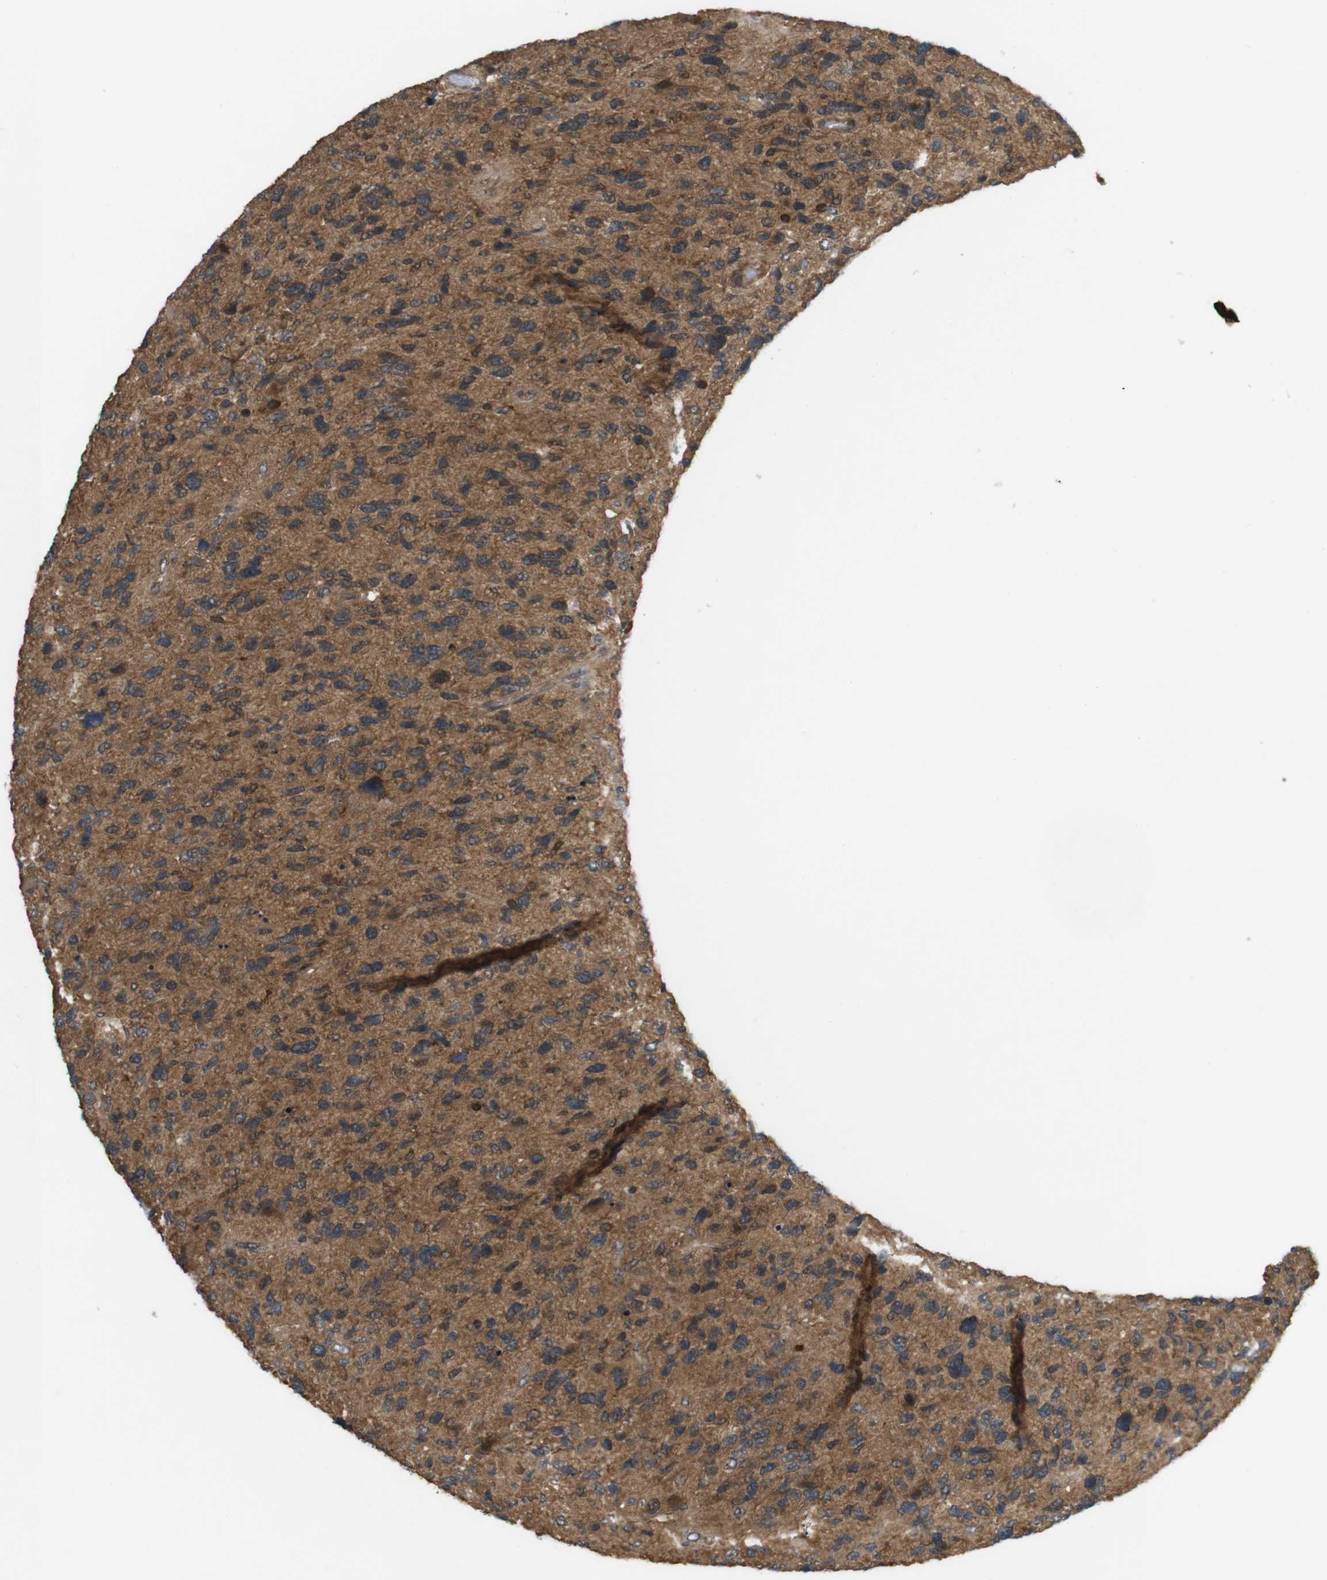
{"staining": {"intensity": "moderate", "quantity": ">75%", "location": "cytoplasmic/membranous"}, "tissue": "glioma", "cell_type": "Tumor cells", "image_type": "cancer", "snomed": [{"axis": "morphology", "description": "Glioma, malignant, High grade"}, {"axis": "topography", "description": "Brain"}], "caption": "Immunohistochemical staining of human glioma displays medium levels of moderate cytoplasmic/membranous staining in approximately >75% of tumor cells.", "gene": "NFKBIE", "patient": {"sex": "female", "age": 58}}